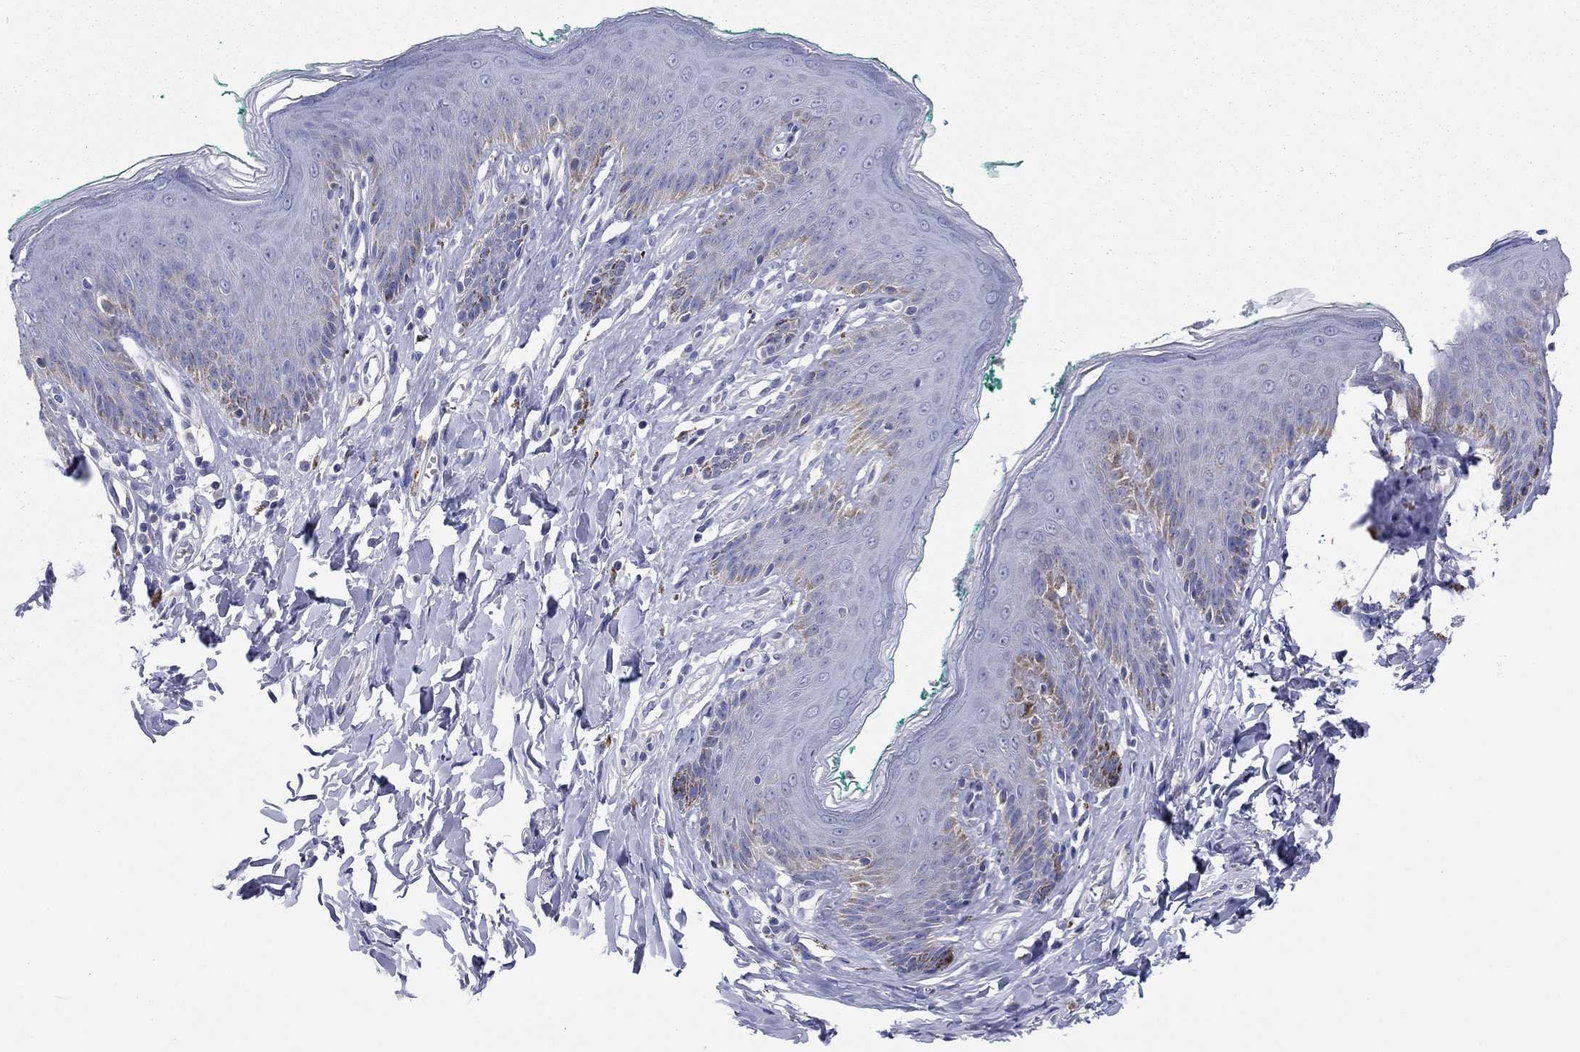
{"staining": {"intensity": "moderate", "quantity": "<25%", "location": "cytoplasmic/membranous"}, "tissue": "skin", "cell_type": "Epidermal cells", "image_type": "normal", "snomed": [{"axis": "morphology", "description": "Normal tissue, NOS"}, {"axis": "topography", "description": "Vulva"}], "caption": "High-power microscopy captured an immunohistochemistry micrograph of unremarkable skin, revealing moderate cytoplasmic/membranous expression in approximately <25% of epidermal cells. The staining was performed using DAB to visualize the protein expression in brown, while the nuclei were stained in blue with hematoxylin (Magnification: 20x).", "gene": "MGST3", "patient": {"sex": "female", "age": 66}}